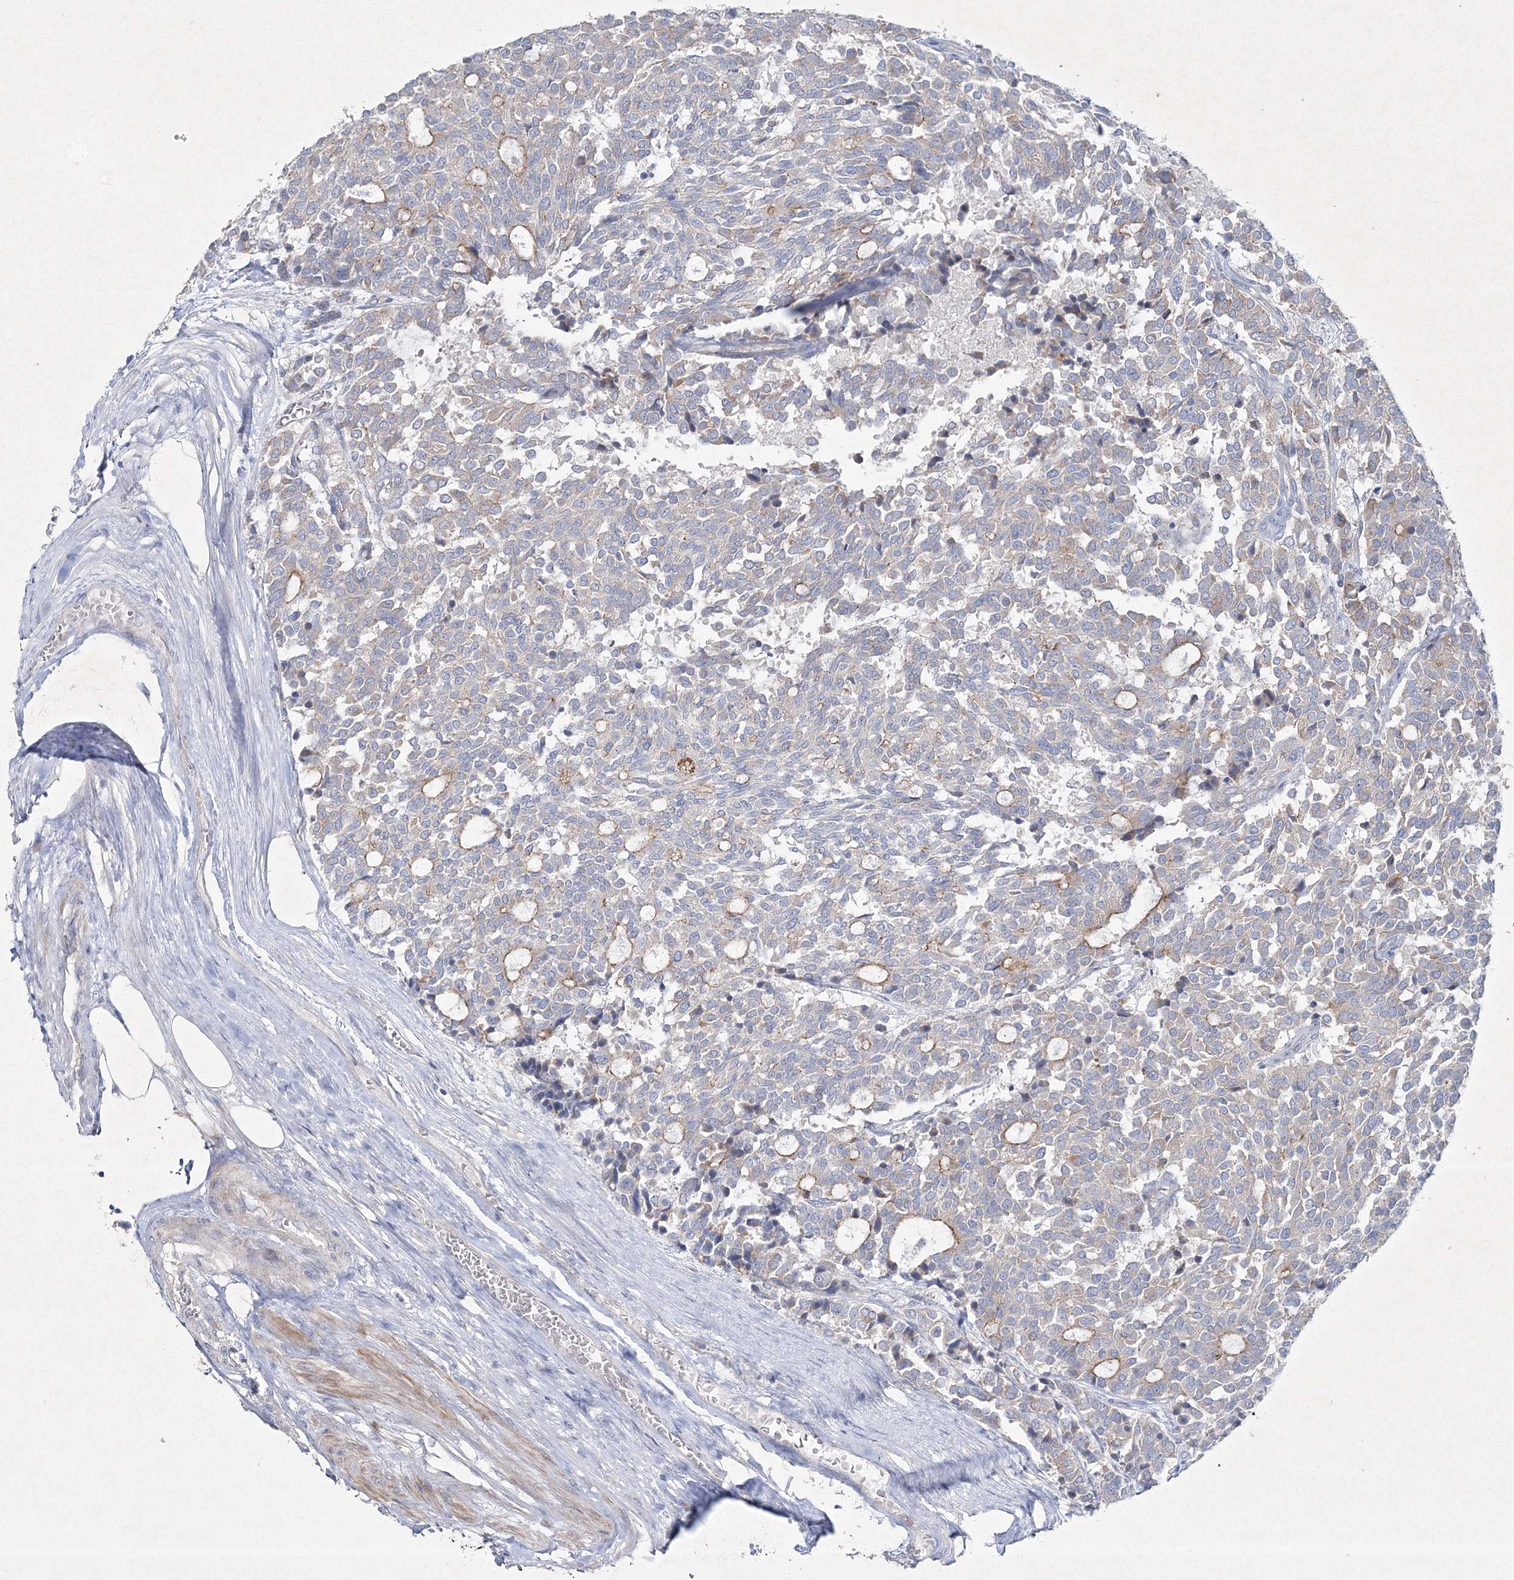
{"staining": {"intensity": "moderate", "quantity": "<25%", "location": "cytoplasmic/membranous"}, "tissue": "carcinoid", "cell_type": "Tumor cells", "image_type": "cancer", "snomed": [{"axis": "morphology", "description": "Carcinoid, malignant, NOS"}, {"axis": "topography", "description": "Pancreas"}], "caption": "A micrograph showing moderate cytoplasmic/membranous staining in approximately <25% of tumor cells in carcinoid, as visualized by brown immunohistochemical staining.", "gene": "NAA40", "patient": {"sex": "female", "age": 54}}